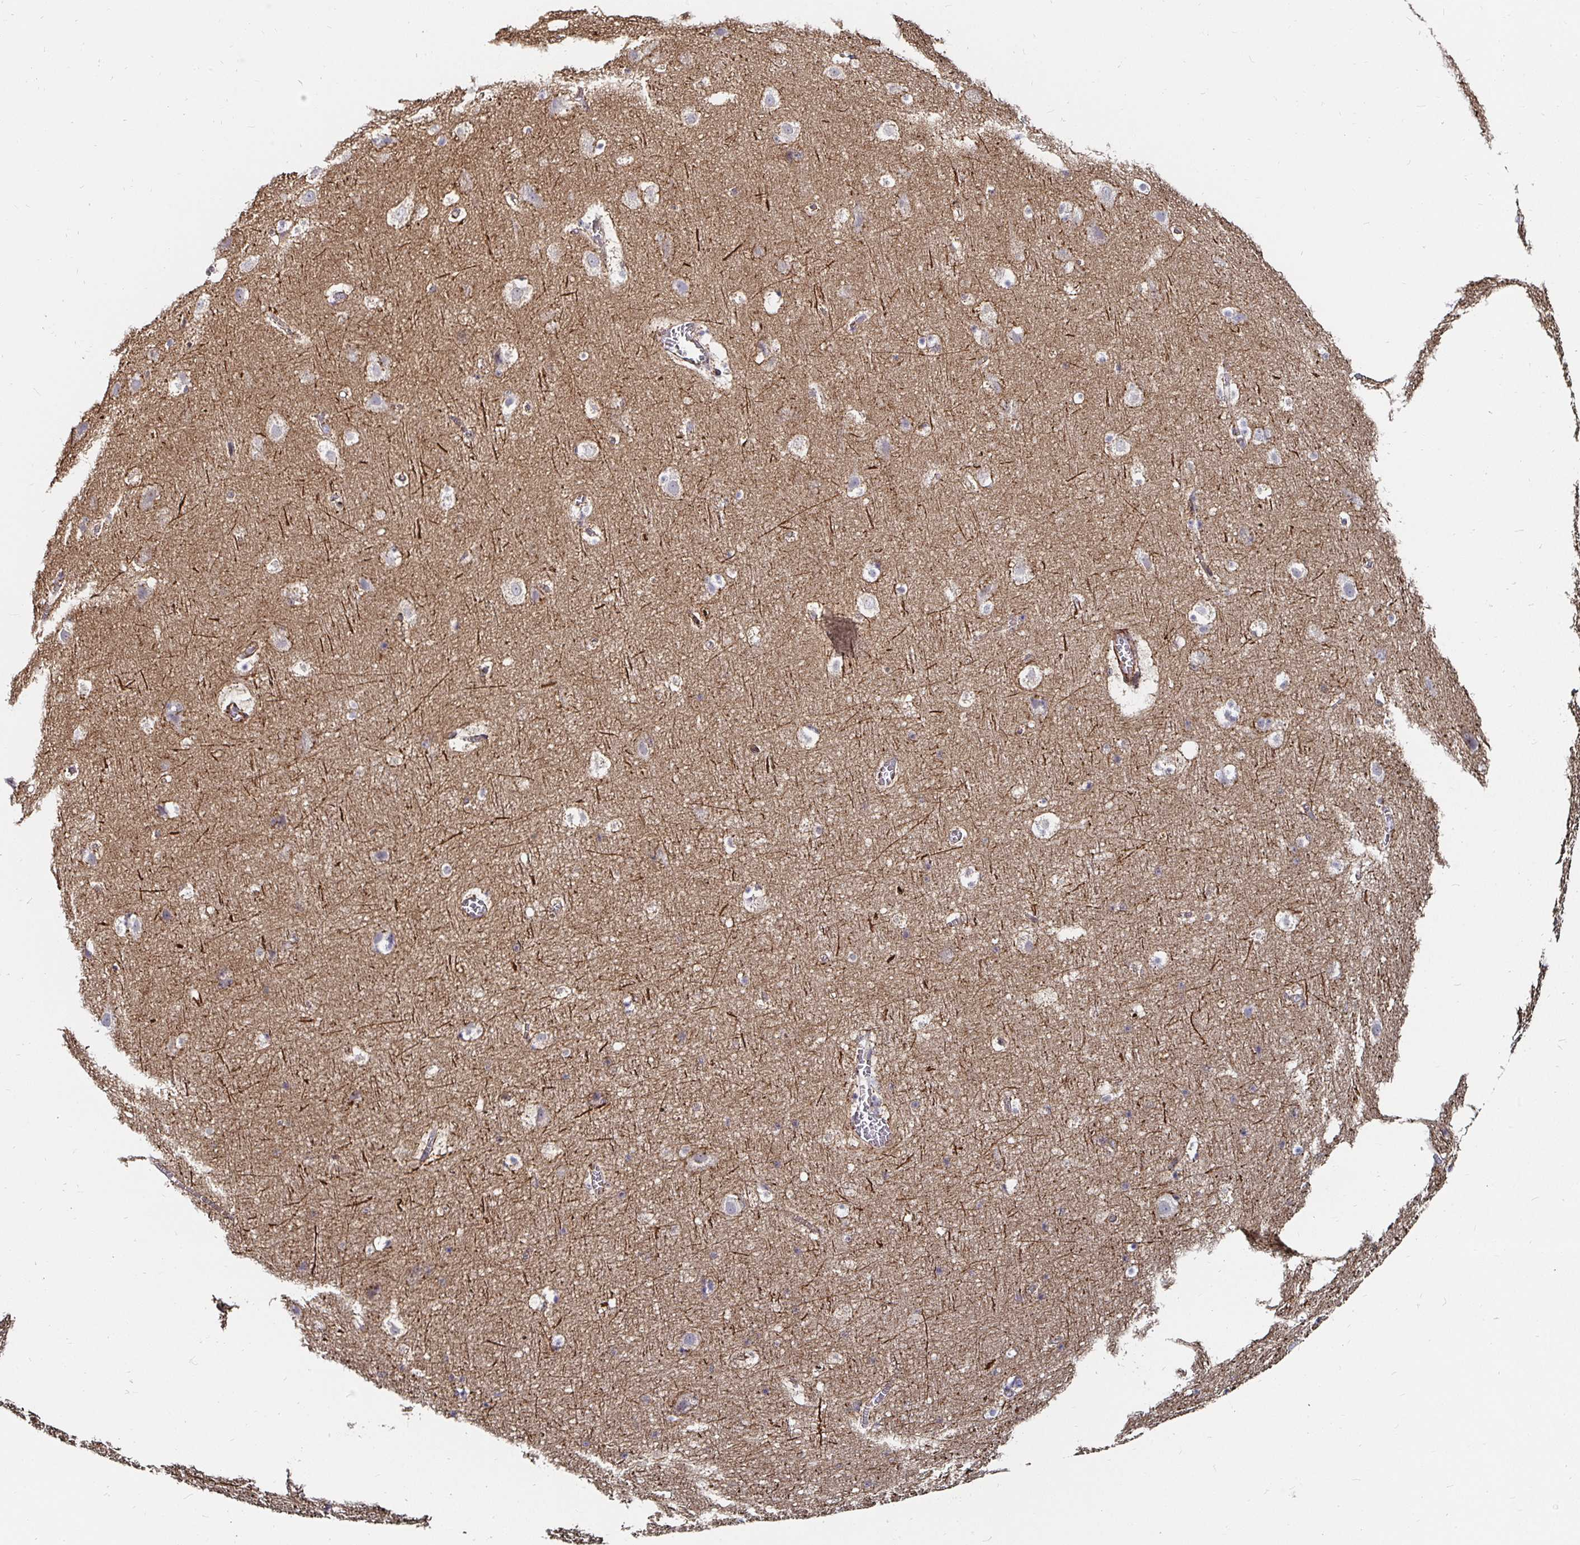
{"staining": {"intensity": "moderate", "quantity": "<25%", "location": "cytoplasmic/membranous"}, "tissue": "cerebral cortex", "cell_type": "Endothelial cells", "image_type": "normal", "snomed": [{"axis": "morphology", "description": "Normal tissue, NOS"}, {"axis": "topography", "description": "Cerebral cortex"}], "caption": "Immunohistochemistry image of normal human cerebral cortex stained for a protein (brown), which displays low levels of moderate cytoplasmic/membranous expression in approximately <25% of endothelial cells.", "gene": "GJA4", "patient": {"sex": "female", "age": 42}}